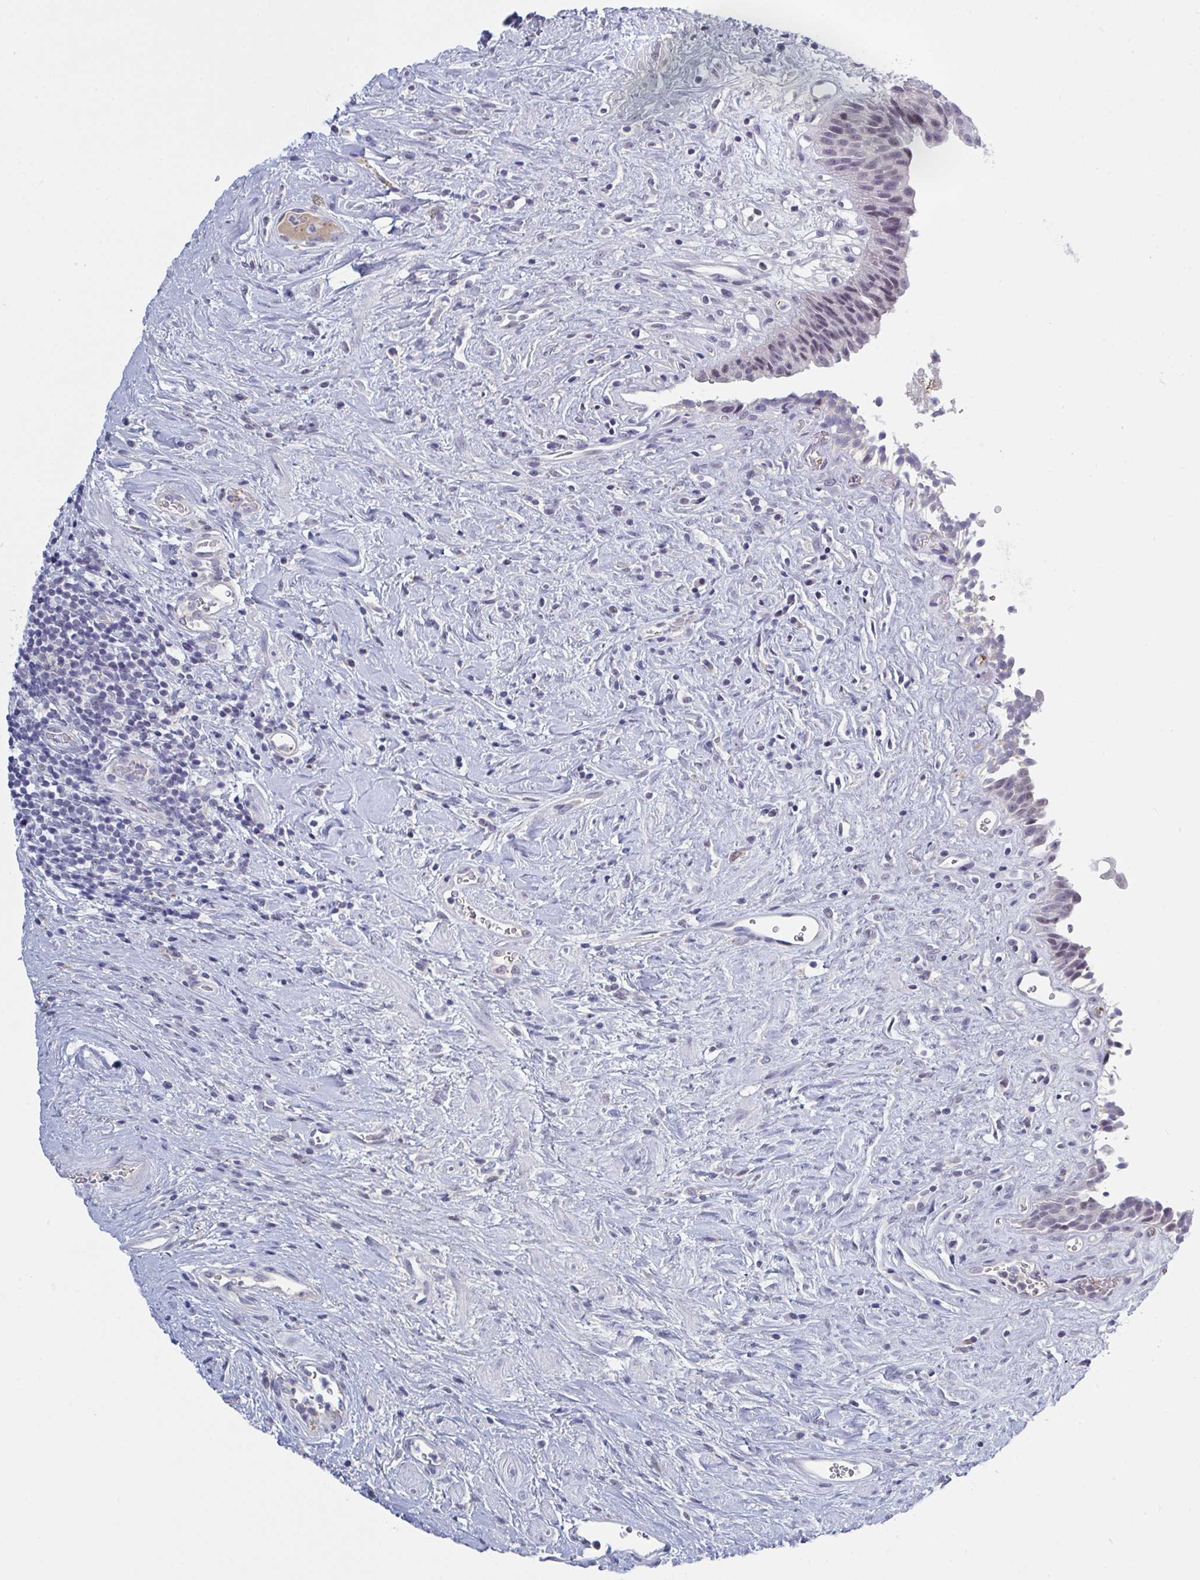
{"staining": {"intensity": "weak", "quantity": "<25%", "location": "nuclear"}, "tissue": "urinary bladder", "cell_type": "Urothelial cells", "image_type": "normal", "snomed": [{"axis": "morphology", "description": "Normal tissue, NOS"}, {"axis": "topography", "description": "Urinary bladder"}], "caption": "Normal urinary bladder was stained to show a protein in brown. There is no significant positivity in urothelial cells.", "gene": "KDM4D", "patient": {"sex": "female", "age": 56}}